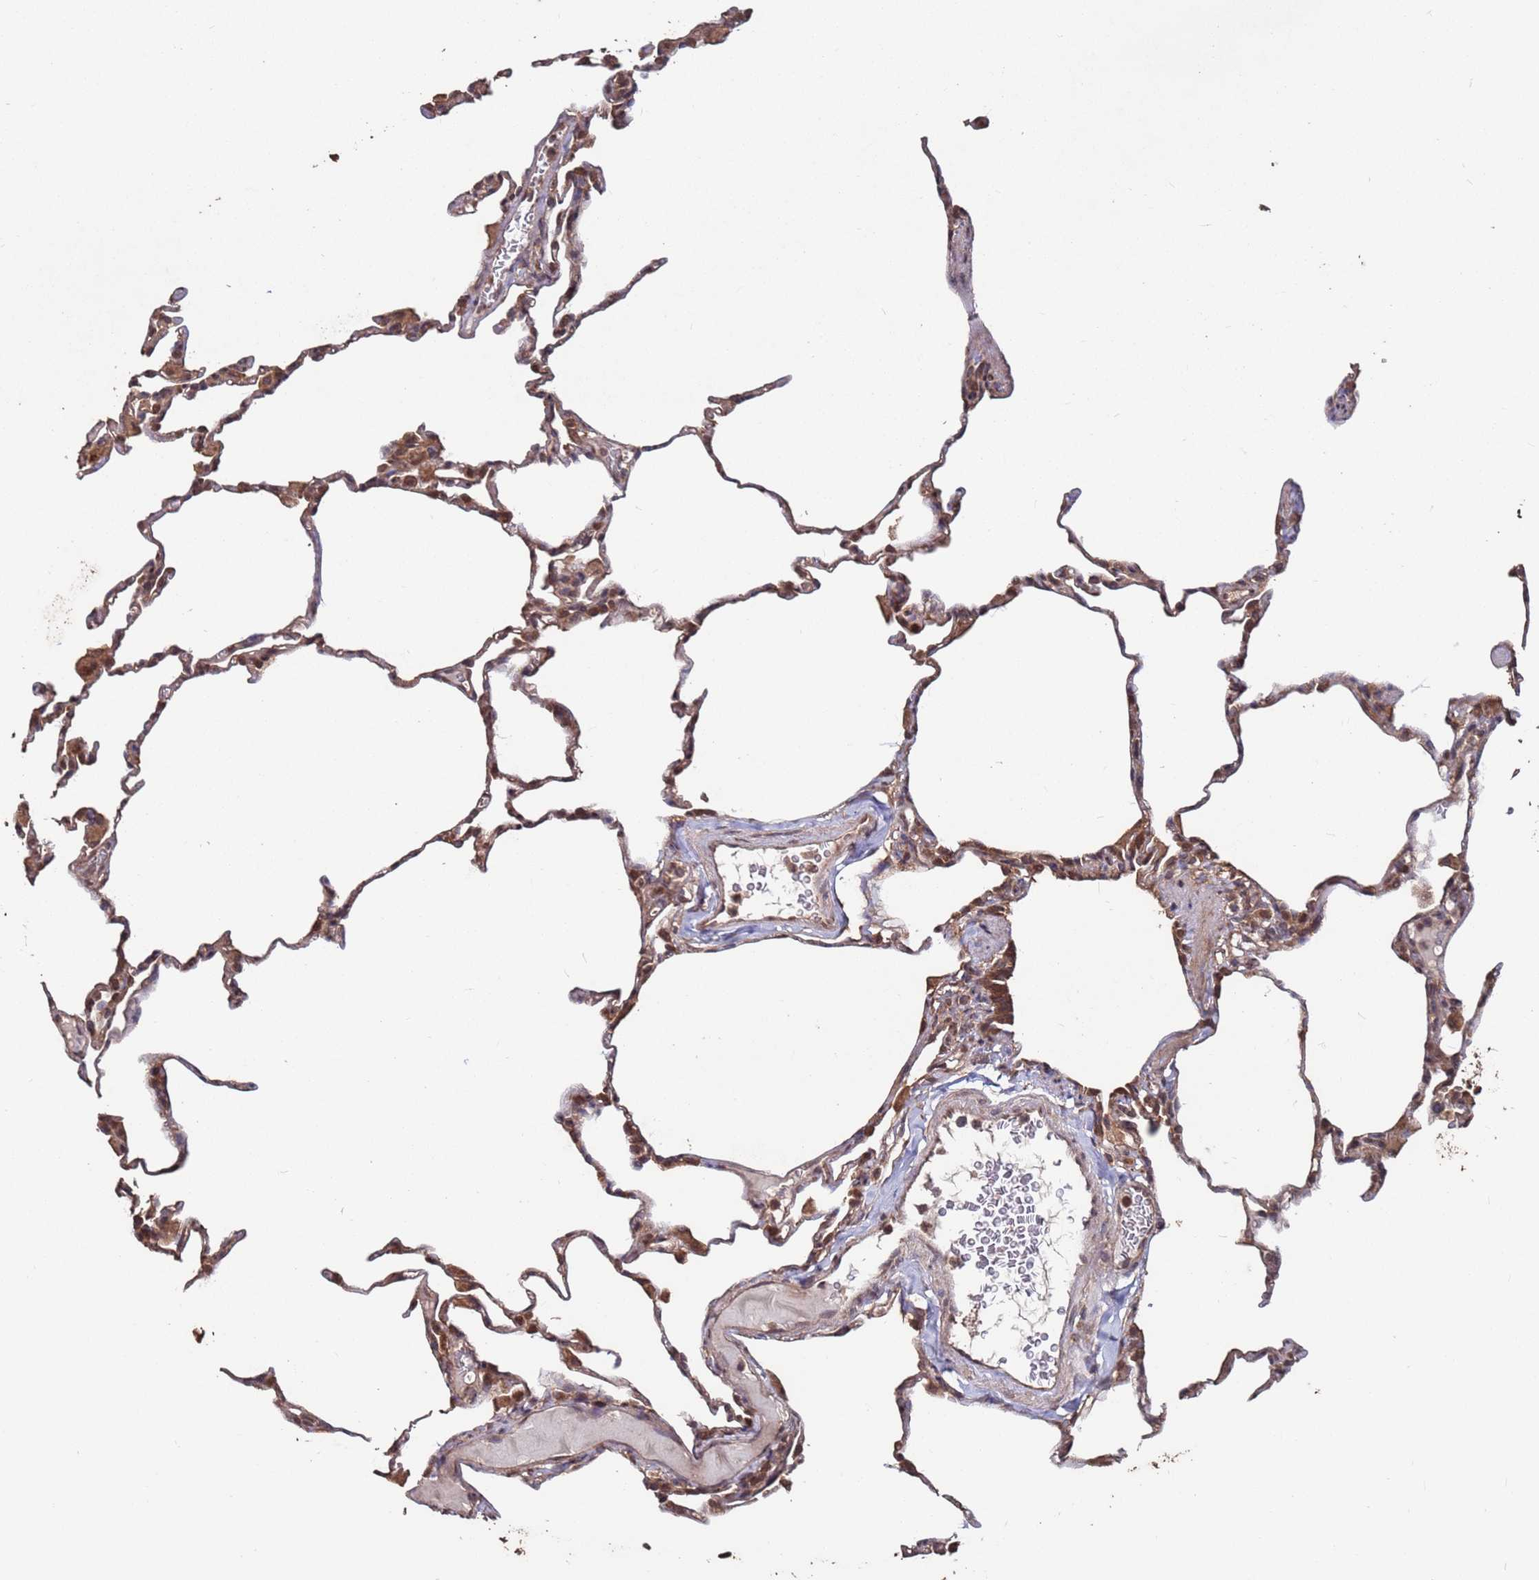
{"staining": {"intensity": "moderate", "quantity": "25%-75%", "location": "cytoplasmic/membranous,nuclear"}, "tissue": "lung", "cell_type": "Alveolar cells", "image_type": "normal", "snomed": [{"axis": "morphology", "description": "Normal tissue, NOS"}, {"axis": "topography", "description": "Lung"}], "caption": "Brown immunohistochemical staining in unremarkable human lung demonstrates moderate cytoplasmic/membranous,nuclear expression in about 25%-75% of alveolar cells.", "gene": "PRR7", "patient": {"sex": "male", "age": 20}}